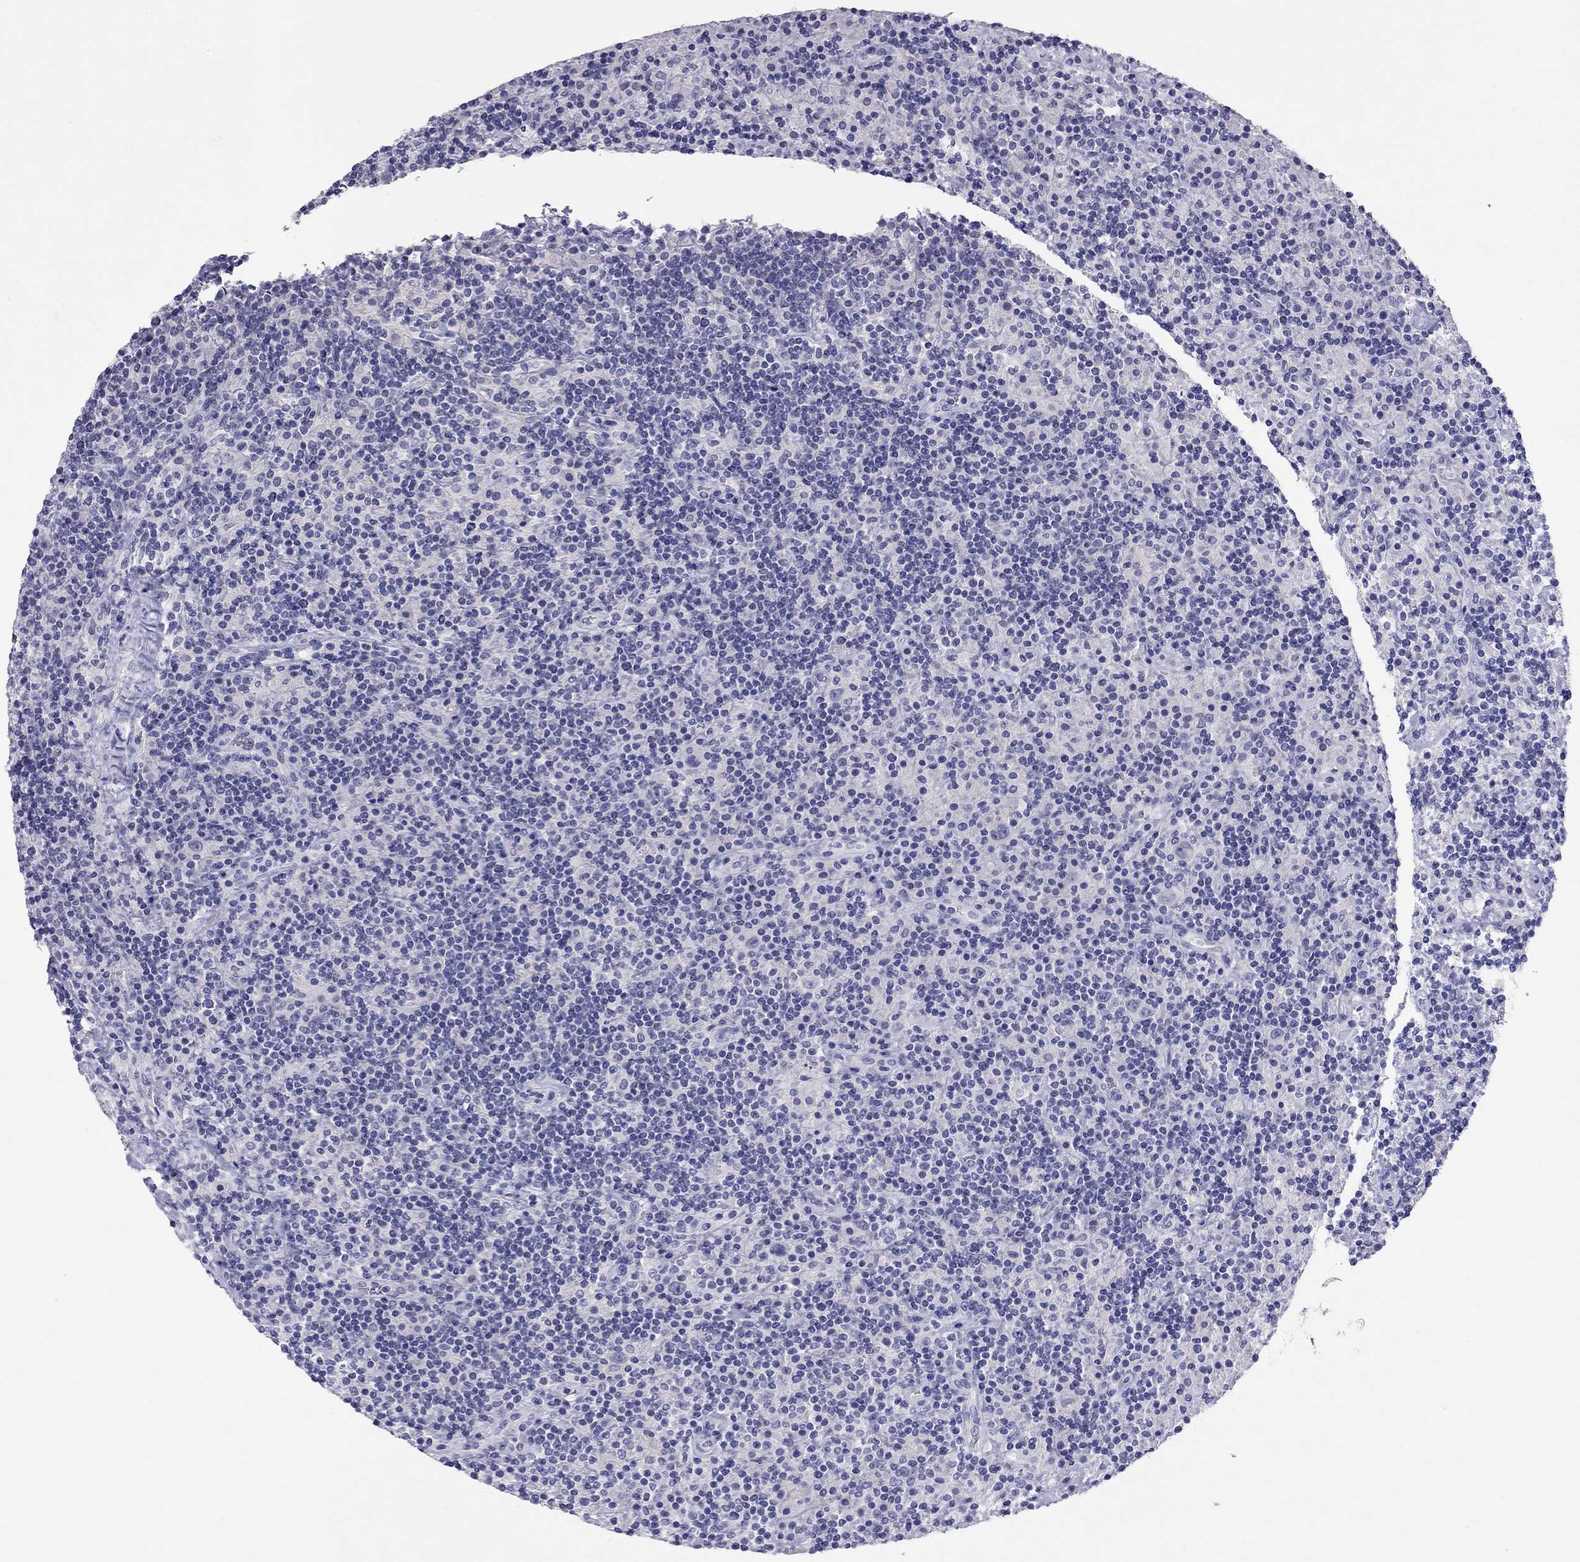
{"staining": {"intensity": "negative", "quantity": "none", "location": "none"}, "tissue": "lymphoma", "cell_type": "Tumor cells", "image_type": "cancer", "snomed": [{"axis": "morphology", "description": "Hodgkin's disease, NOS"}, {"axis": "topography", "description": "Lymph node"}], "caption": "Histopathology image shows no significant protein staining in tumor cells of lymphoma.", "gene": "CAPNS2", "patient": {"sex": "male", "age": 70}}